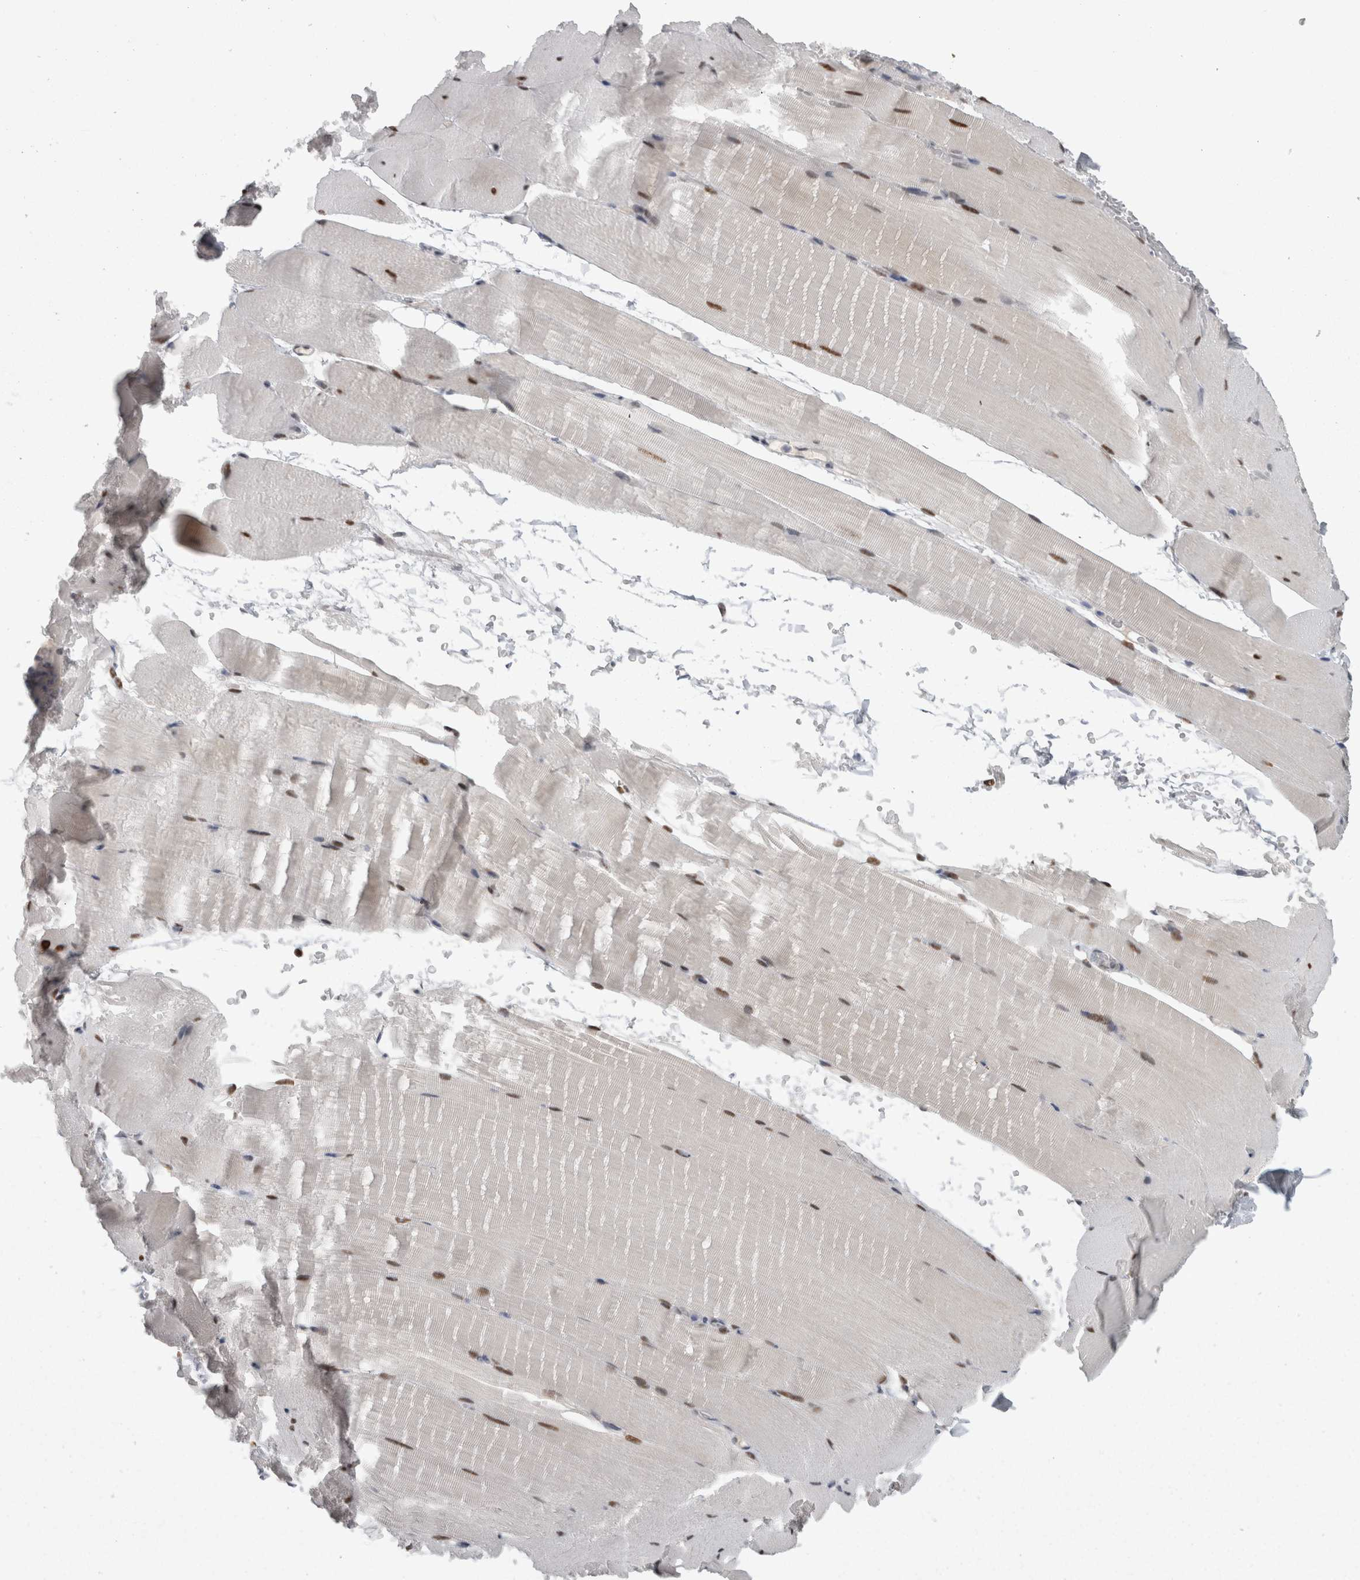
{"staining": {"intensity": "moderate", "quantity": ">75%", "location": "nuclear"}, "tissue": "skeletal muscle", "cell_type": "Myocytes", "image_type": "normal", "snomed": [{"axis": "morphology", "description": "Normal tissue, NOS"}, {"axis": "topography", "description": "Skeletal muscle"}, {"axis": "topography", "description": "Parathyroid gland"}], "caption": "The micrograph displays staining of unremarkable skeletal muscle, revealing moderate nuclear protein staining (brown color) within myocytes.", "gene": "C1orf54", "patient": {"sex": "female", "age": 37}}